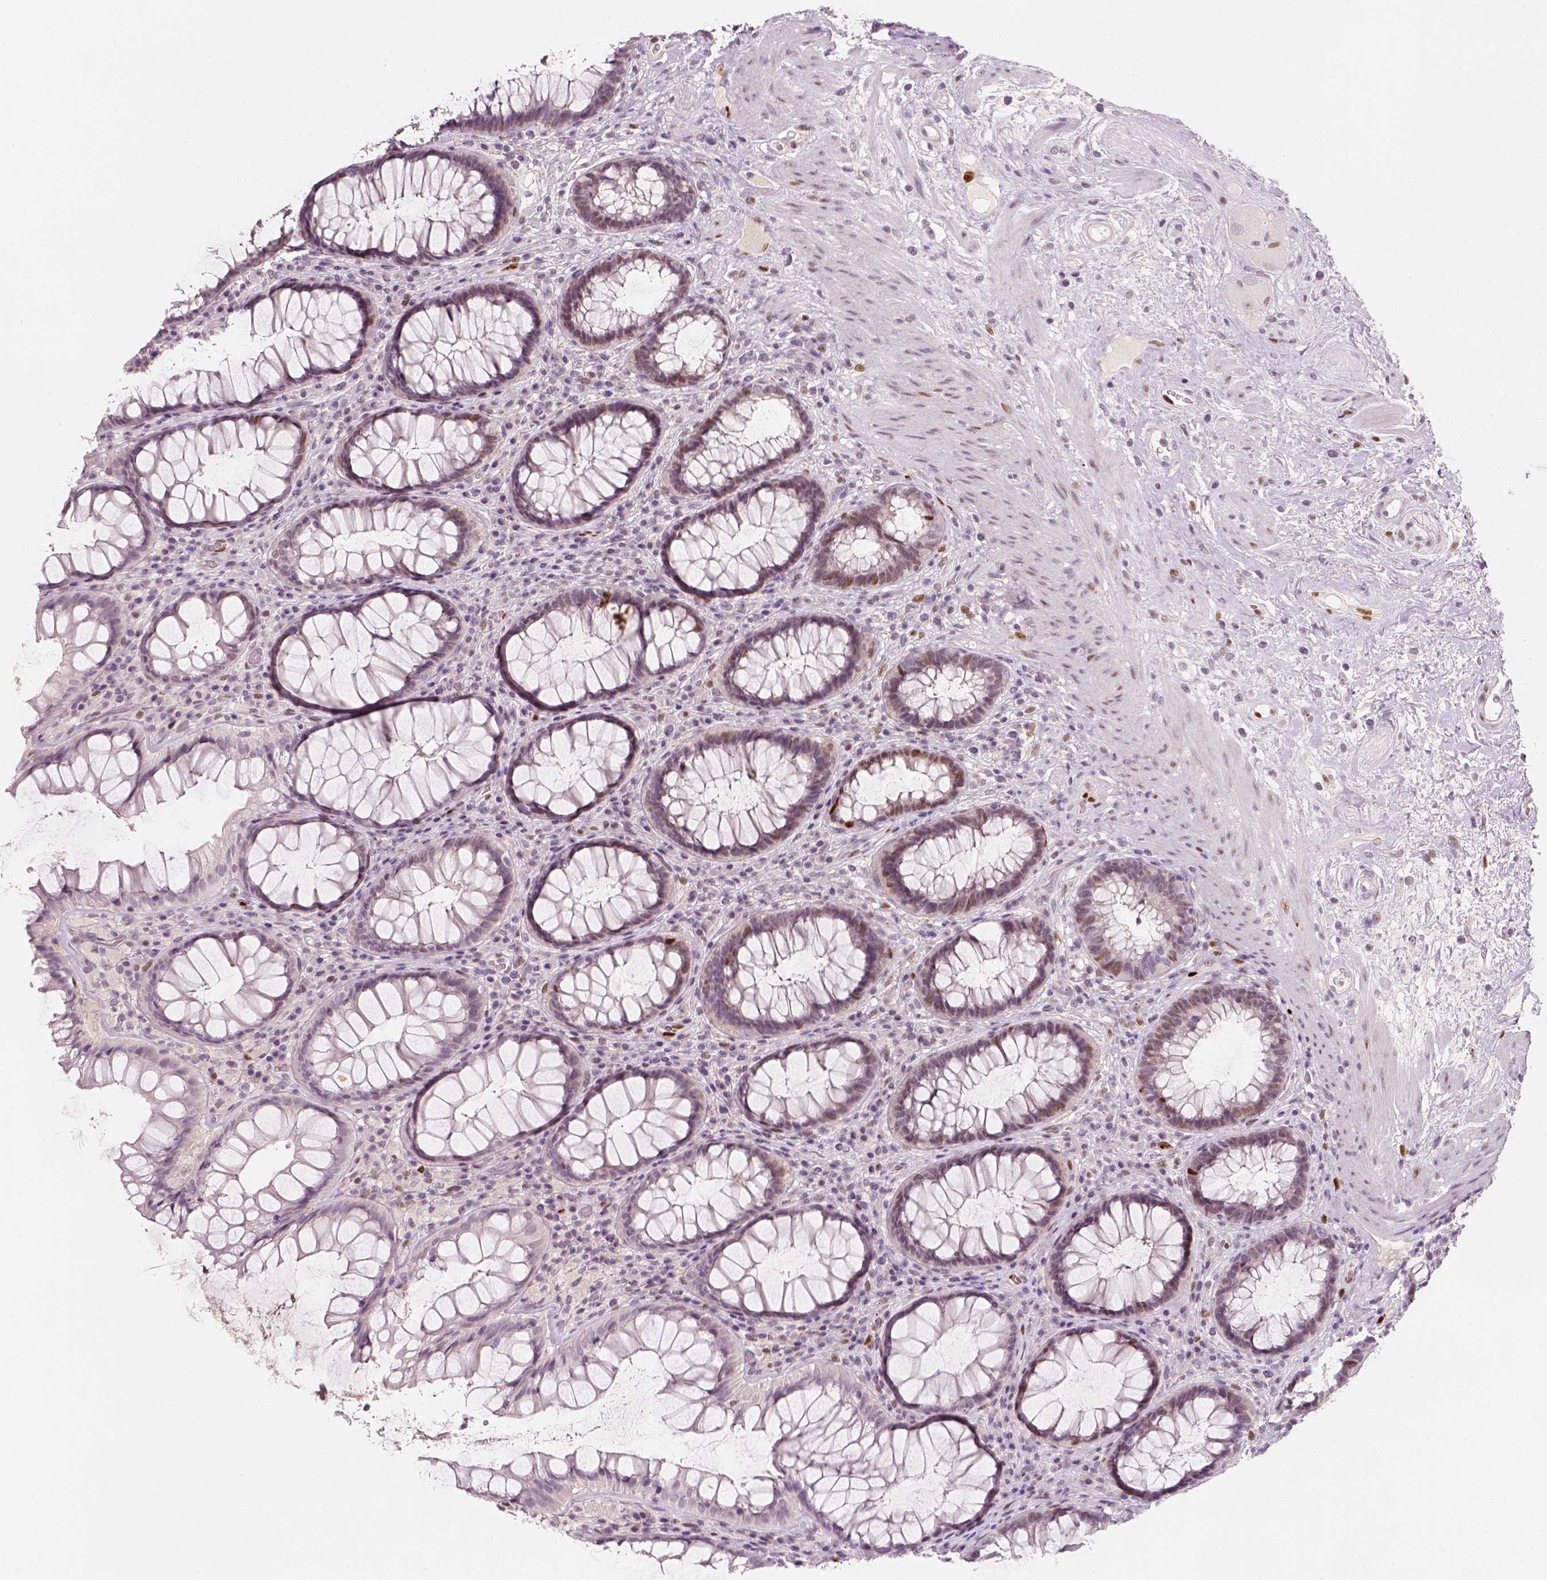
{"staining": {"intensity": "moderate", "quantity": "<25%", "location": "nuclear"}, "tissue": "rectum", "cell_type": "Glandular cells", "image_type": "normal", "snomed": [{"axis": "morphology", "description": "Normal tissue, NOS"}, {"axis": "topography", "description": "Rectum"}], "caption": "Immunohistochemistry (IHC) histopathology image of benign rectum stained for a protein (brown), which exhibits low levels of moderate nuclear staining in about <25% of glandular cells.", "gene": "TP53", "patient": {"sex": "male", "age": 72}}